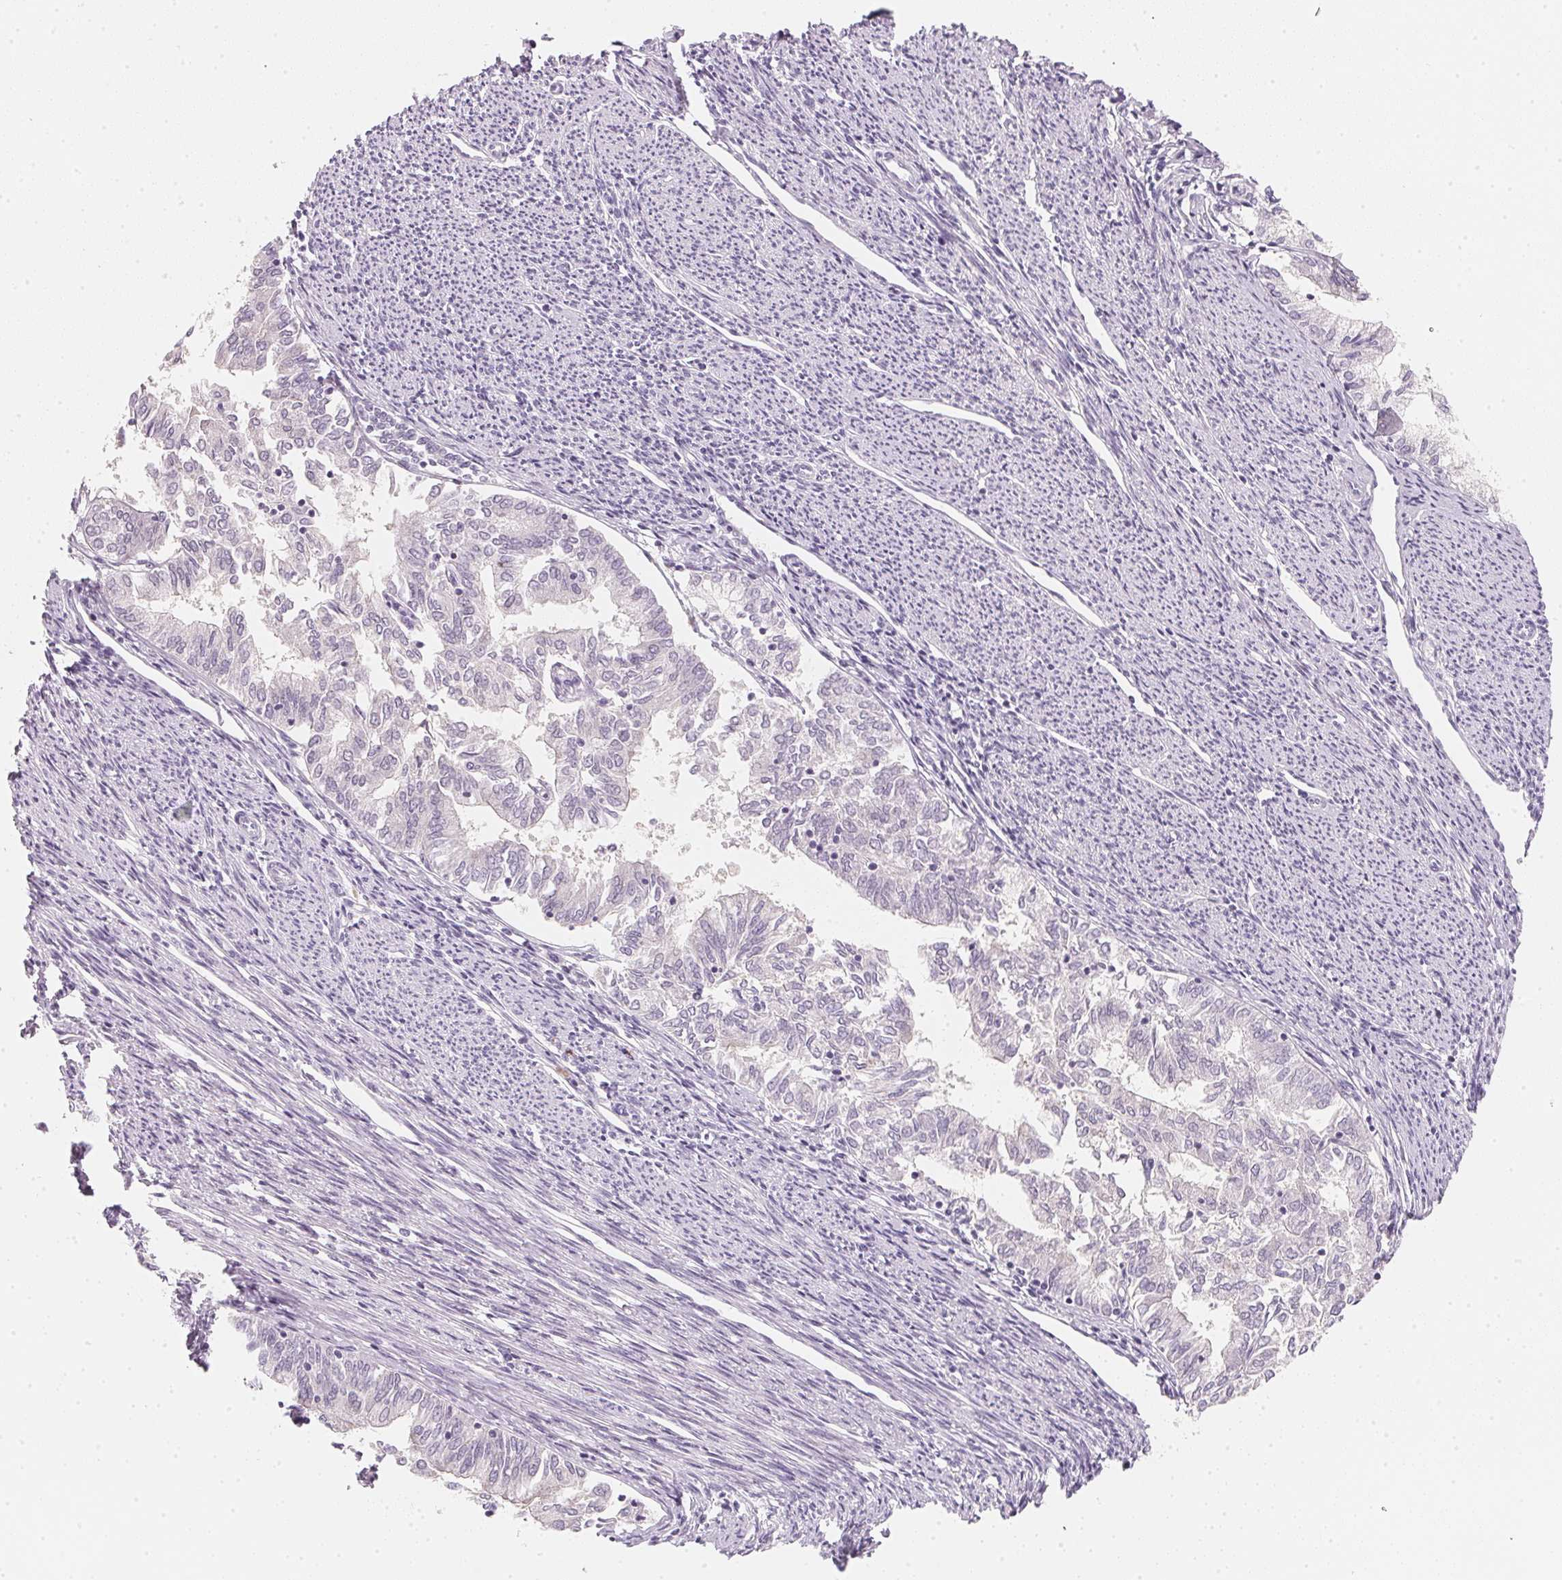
{"staining": {"intensity": "negative", "quantity": "none", "location": "none"}, "tissue": "endometrial cancer", "cell_type": "Tumor cells", "image_type": "cancer", "snomed": [{"axis": "morphology", "description": "Adenocarcinoma, NOS"}, {"axis": "topography", "description": "Endometrium"}], "caption": "Immunohistochemistry (IHC) image of human endometrial cancer stained for a protein (brown), which displays no staining in tumor cells. (DAB (3,3'-diaminobenzidine) IHC with hematoxylin counter stain).", "gene": "CFAP276", "patient": {"sex": "female", "age": 79}}